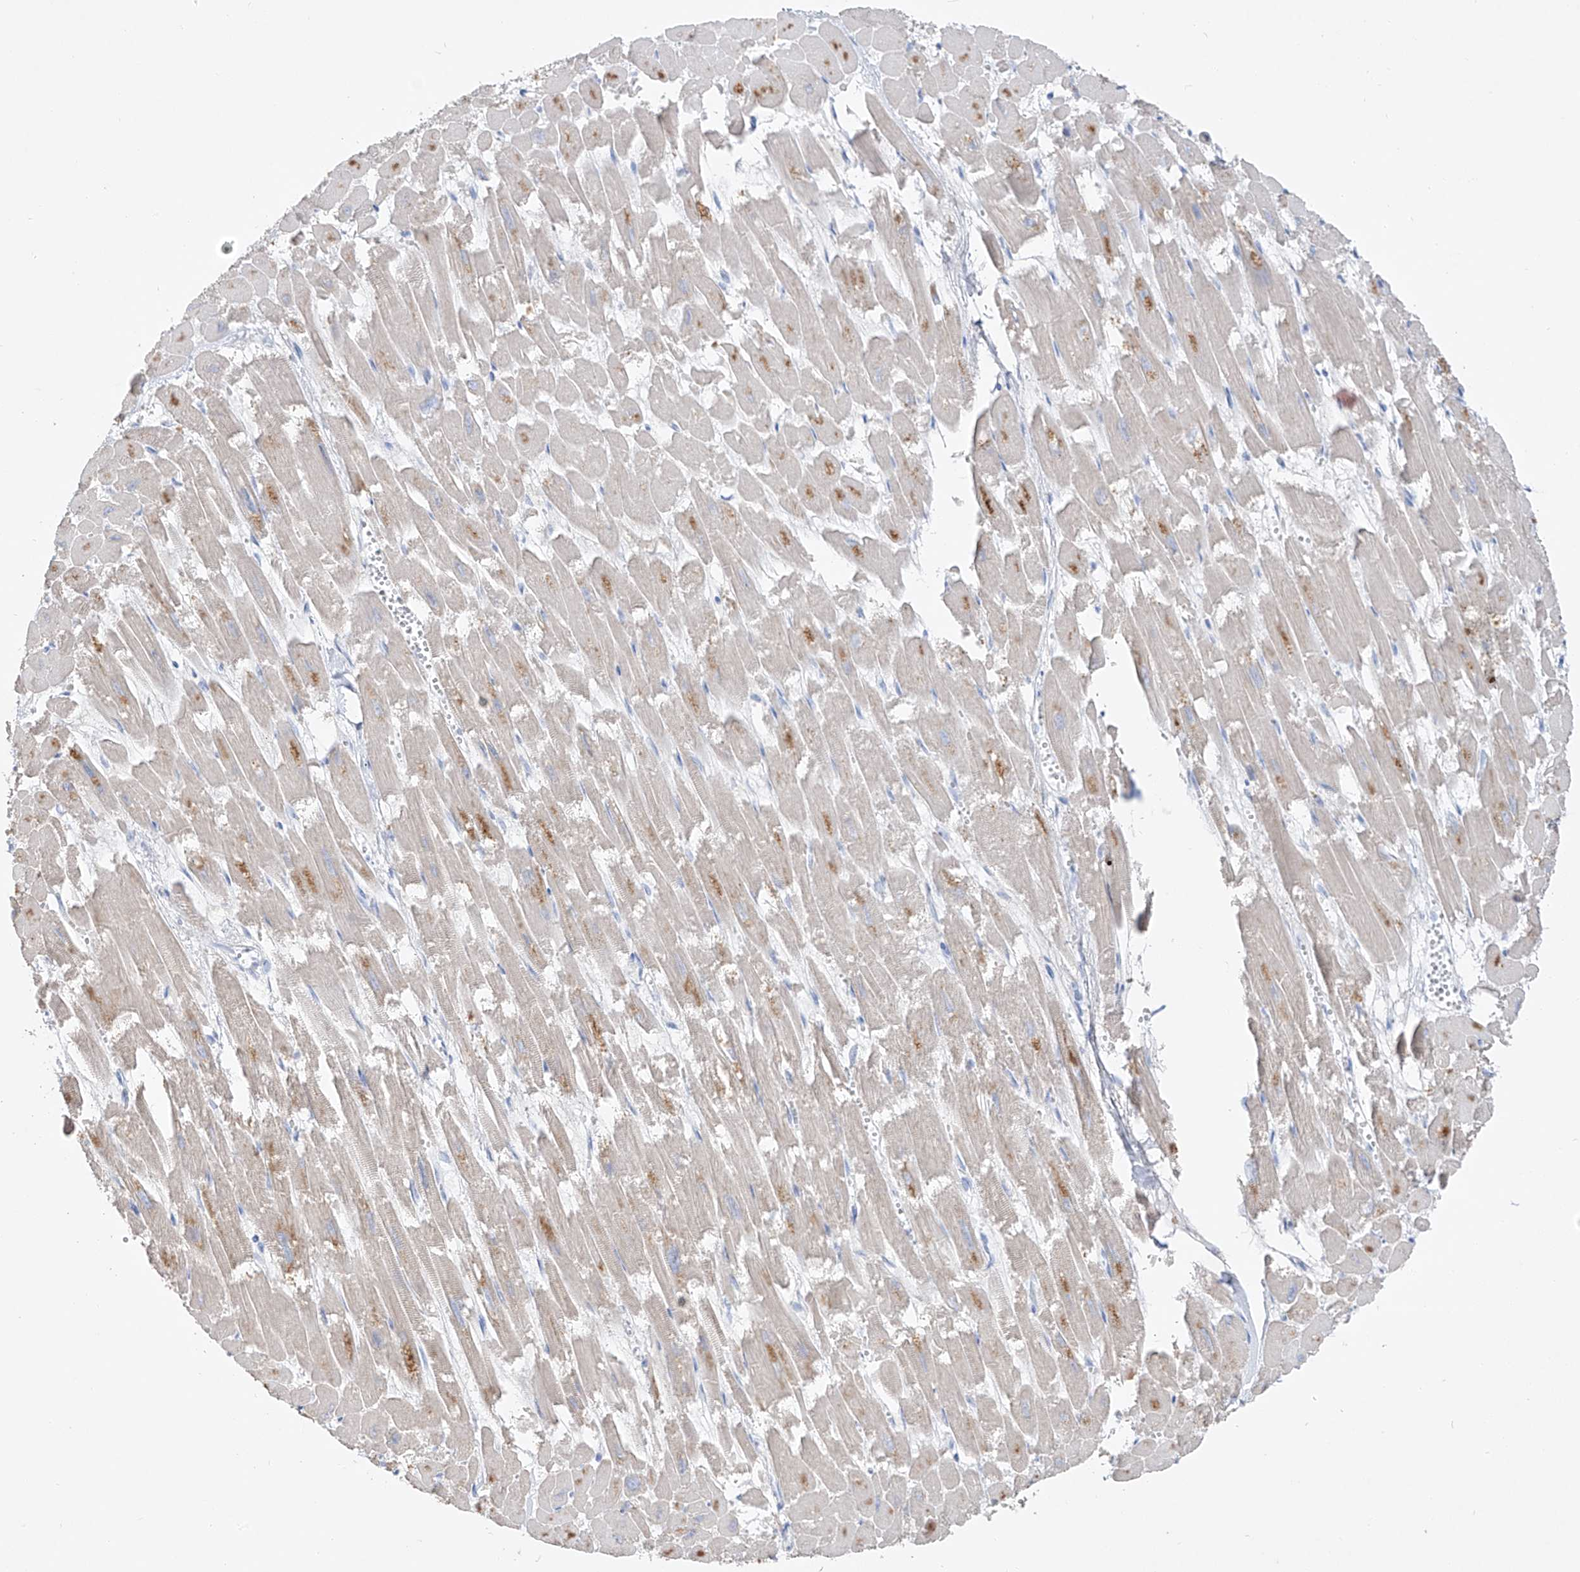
{"staining": {"intensity": "moderate", "quantity": "<25%", "location": "cytoplasmic/membranous"}, "tissue": "heart muscle", "cell_type": "Cardiomyocytes", "image_type": "normal", "snomed": [{"axis": "morphology", "description": "Normal tissue, NOS"}, {"axis": "topography", "description": "Heart"}], "caption": "Protein analysis of benign heart muscle shows moderate cytoplasmic/membranous expression in about <25% of cardiomyocytes.", "gene": "FRS3", "patient": {"sex": "male", "age": 54}}